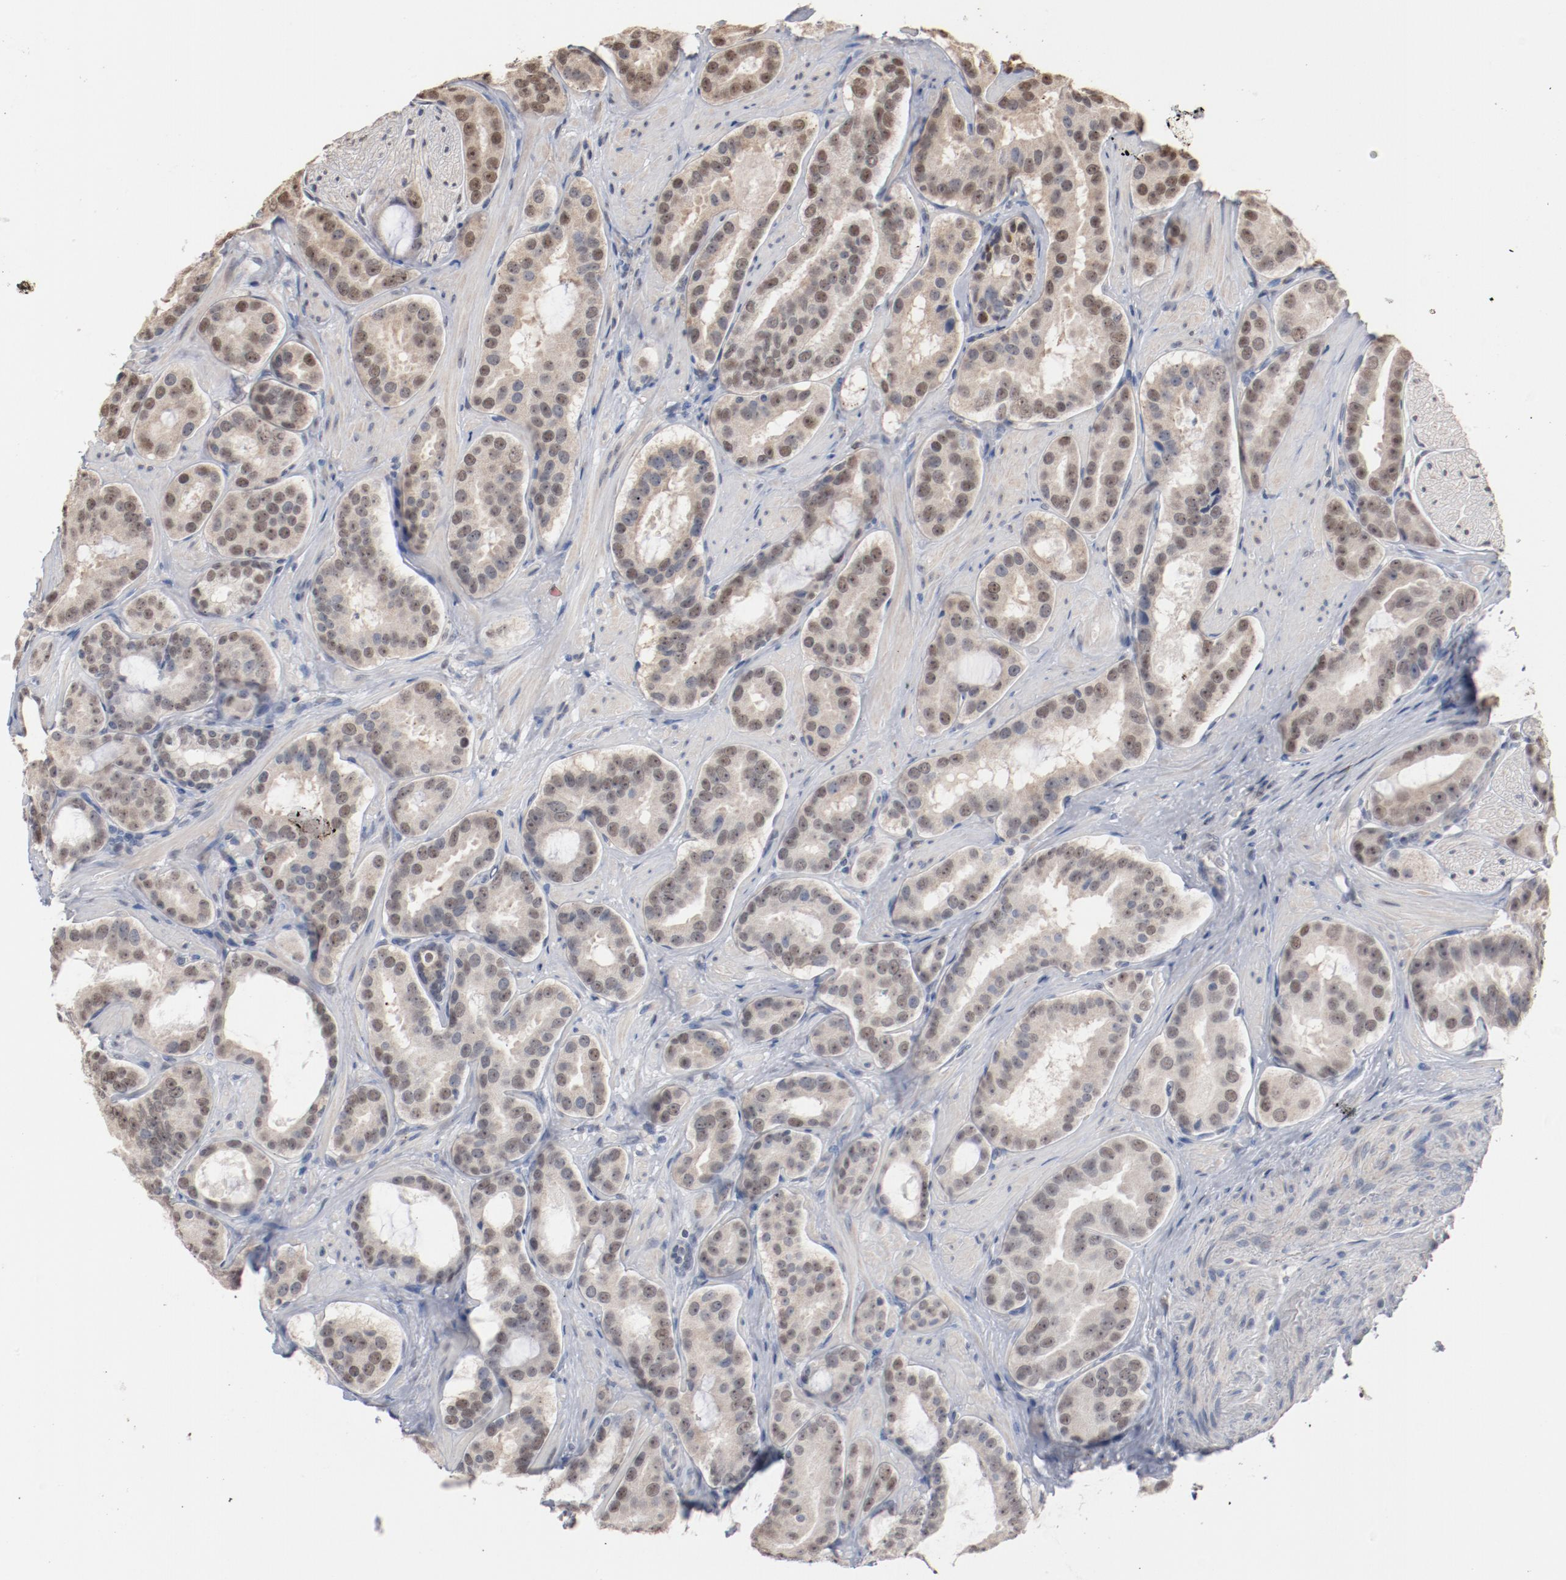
{"staining": {"intensity": "weak", "quantity": "25%-75%", "location": "nuclear"}, "tissue": "prostate cancer", "cell_type": "Tumor cells", "image_type": "cancer", "snomed": [{"axis": "morphology", "description": "Adenocarcinoma, Low grade"}, {"axis": "topography", "description": "Prostate"}], "caption": "A histopathology image of human adenocarcinoma (low-grade) (prostate) stained for a protein demonstrates weak nuclear brown staining in tumor cells.", "gene": "ERICH1", "patient": {"sex": "male", "age": 59}}